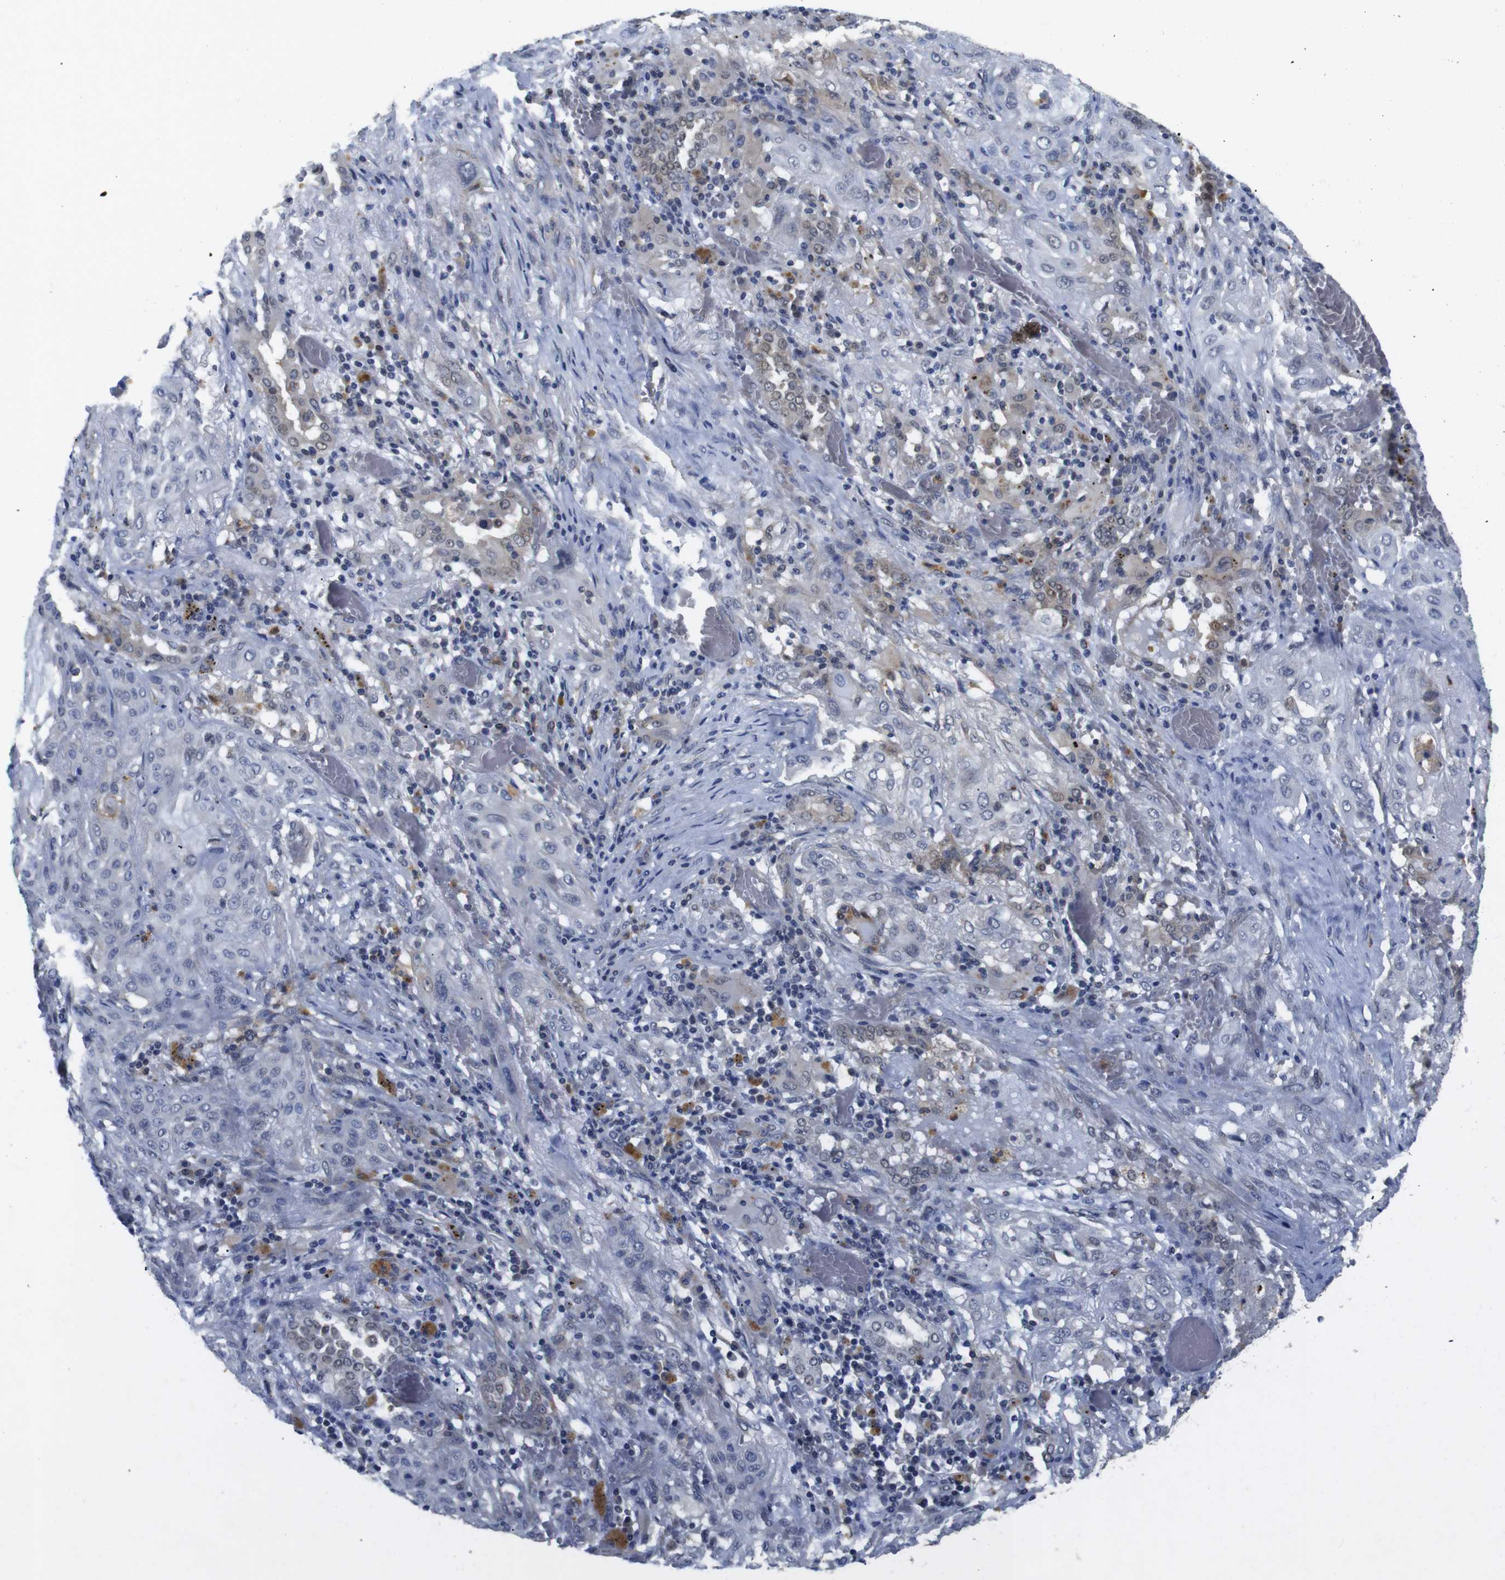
{"staining": {"intensity": "weak", "quantity": "<25%", "location": "nuclear"}, "tissue": "lung cancer", "cell_type": "Tumor cells", "image_type": "cancer", "snomed": [{"axis": "morphology", "description": "Squamous cell carcinoma, NOS"}, {"axis": "topography", "description": "Lung"}], "caption": "An immunohistochemistry (IHC) photomicrograph of squamous cell carcinoma (lung) is shown. There is no staining in tumor cells of squamous cell carcinoma (lung).", "gene": "FNTA", "patient": {"sex": "female", "age": 47}}